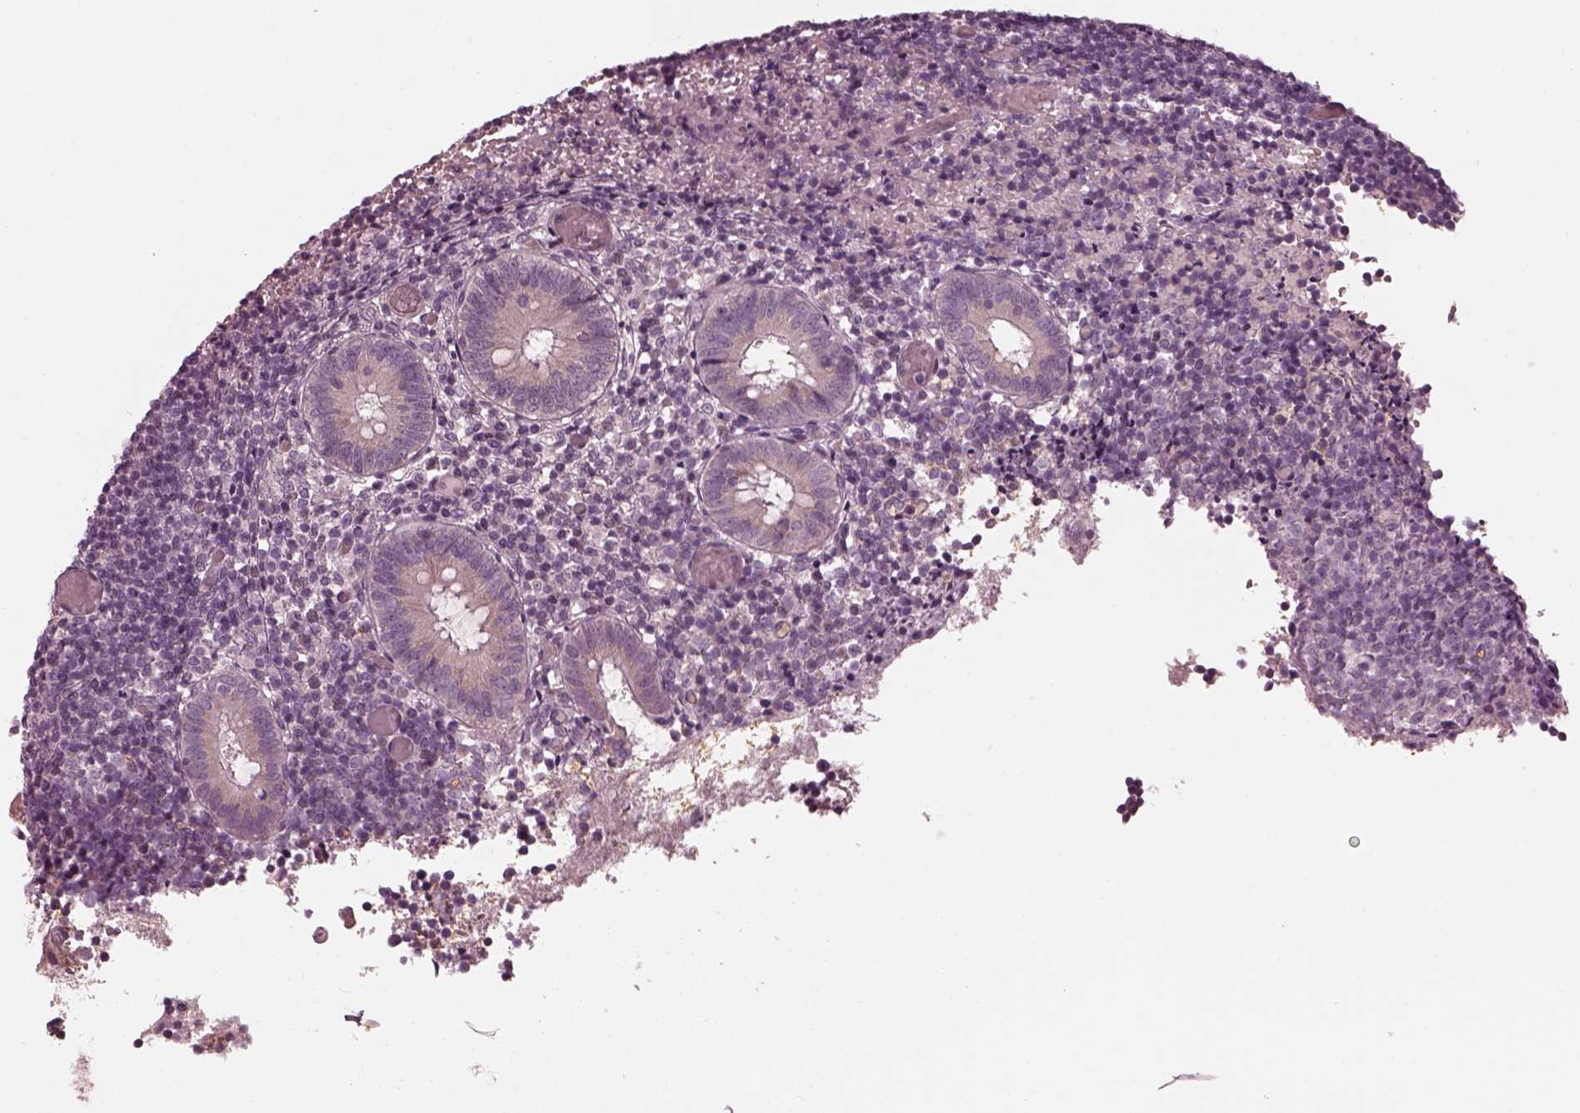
{"staining": {"intensity": "negative", "quantity": "none", "location": "none"}, "tissue": "appendix", "cell_type": "Glandular cells", "image_type": "normal", "snomed": [{"axis": "morphology", "description": "Normal tissue, NOS"}, {"axis": "topography", "description": "Appendix"}], "caption": "This image is of unremarkable appendix stained with IHC to label a protein in brown with the nuclei are counter-stained blue. There is no positivity in glandular cells.", "gene": "KIF6", "patient": {"sex": "female", "age": 32}}